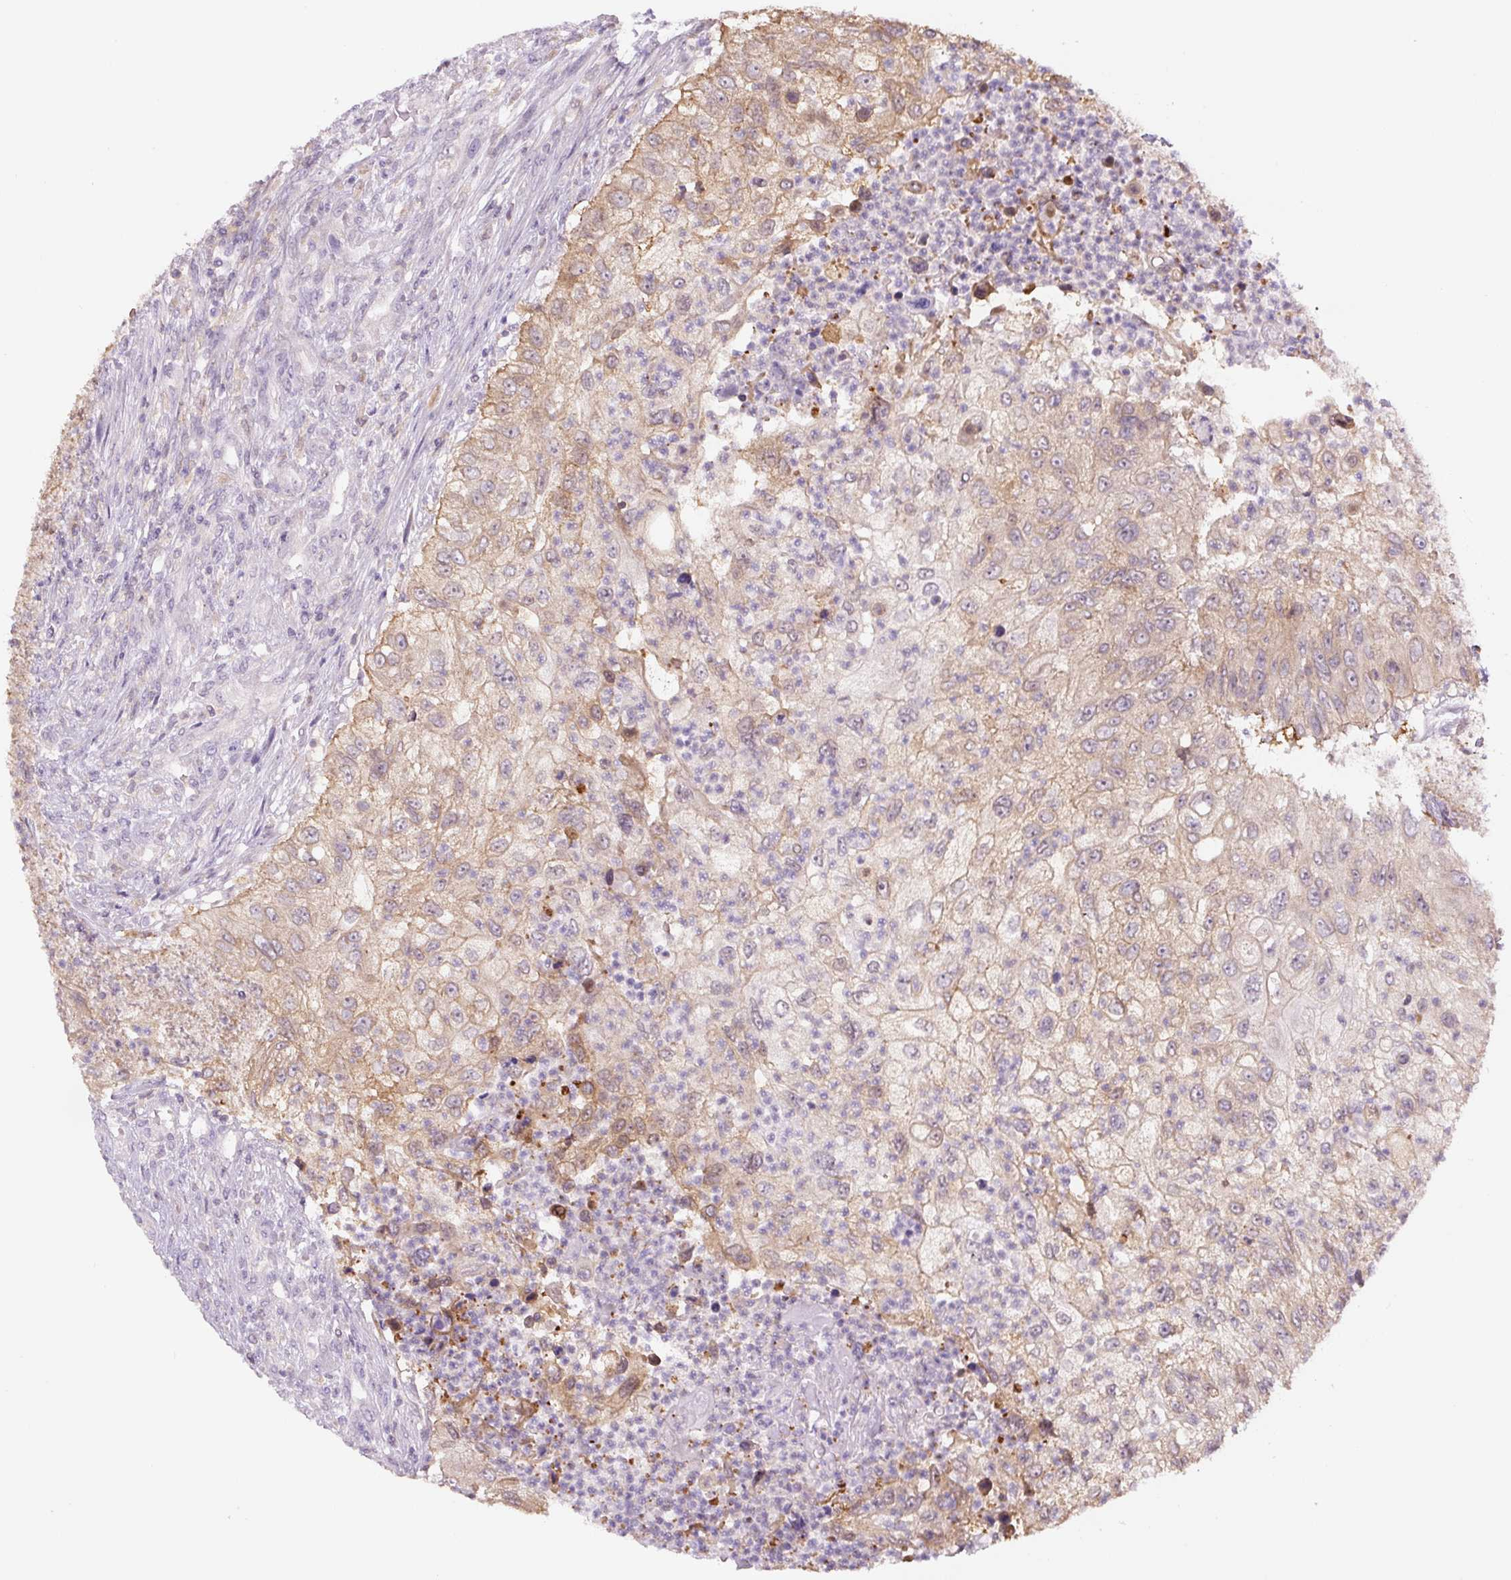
{"staining": {"intensity": "weak", "quantity": "25%-75%", "location": "cytoplasmic/membranous"}, "tissue": "urothelial cancer", "cell_type": "Tumor cells", "image_type": "cancer", "snomed": [{"axis": "morphology", "description": "Urothelial carcinoma, High grade"}, {"axis": "topography", "description": "Urinary bladder"}], "caption": "A brown stain labels weak cytoplasmic/membranous positivity of a protein in urothelial carcinoma (high-grade) tumor cells.", "gene": "SPSB2", "patient": {"sex": "female", "age": 60}}